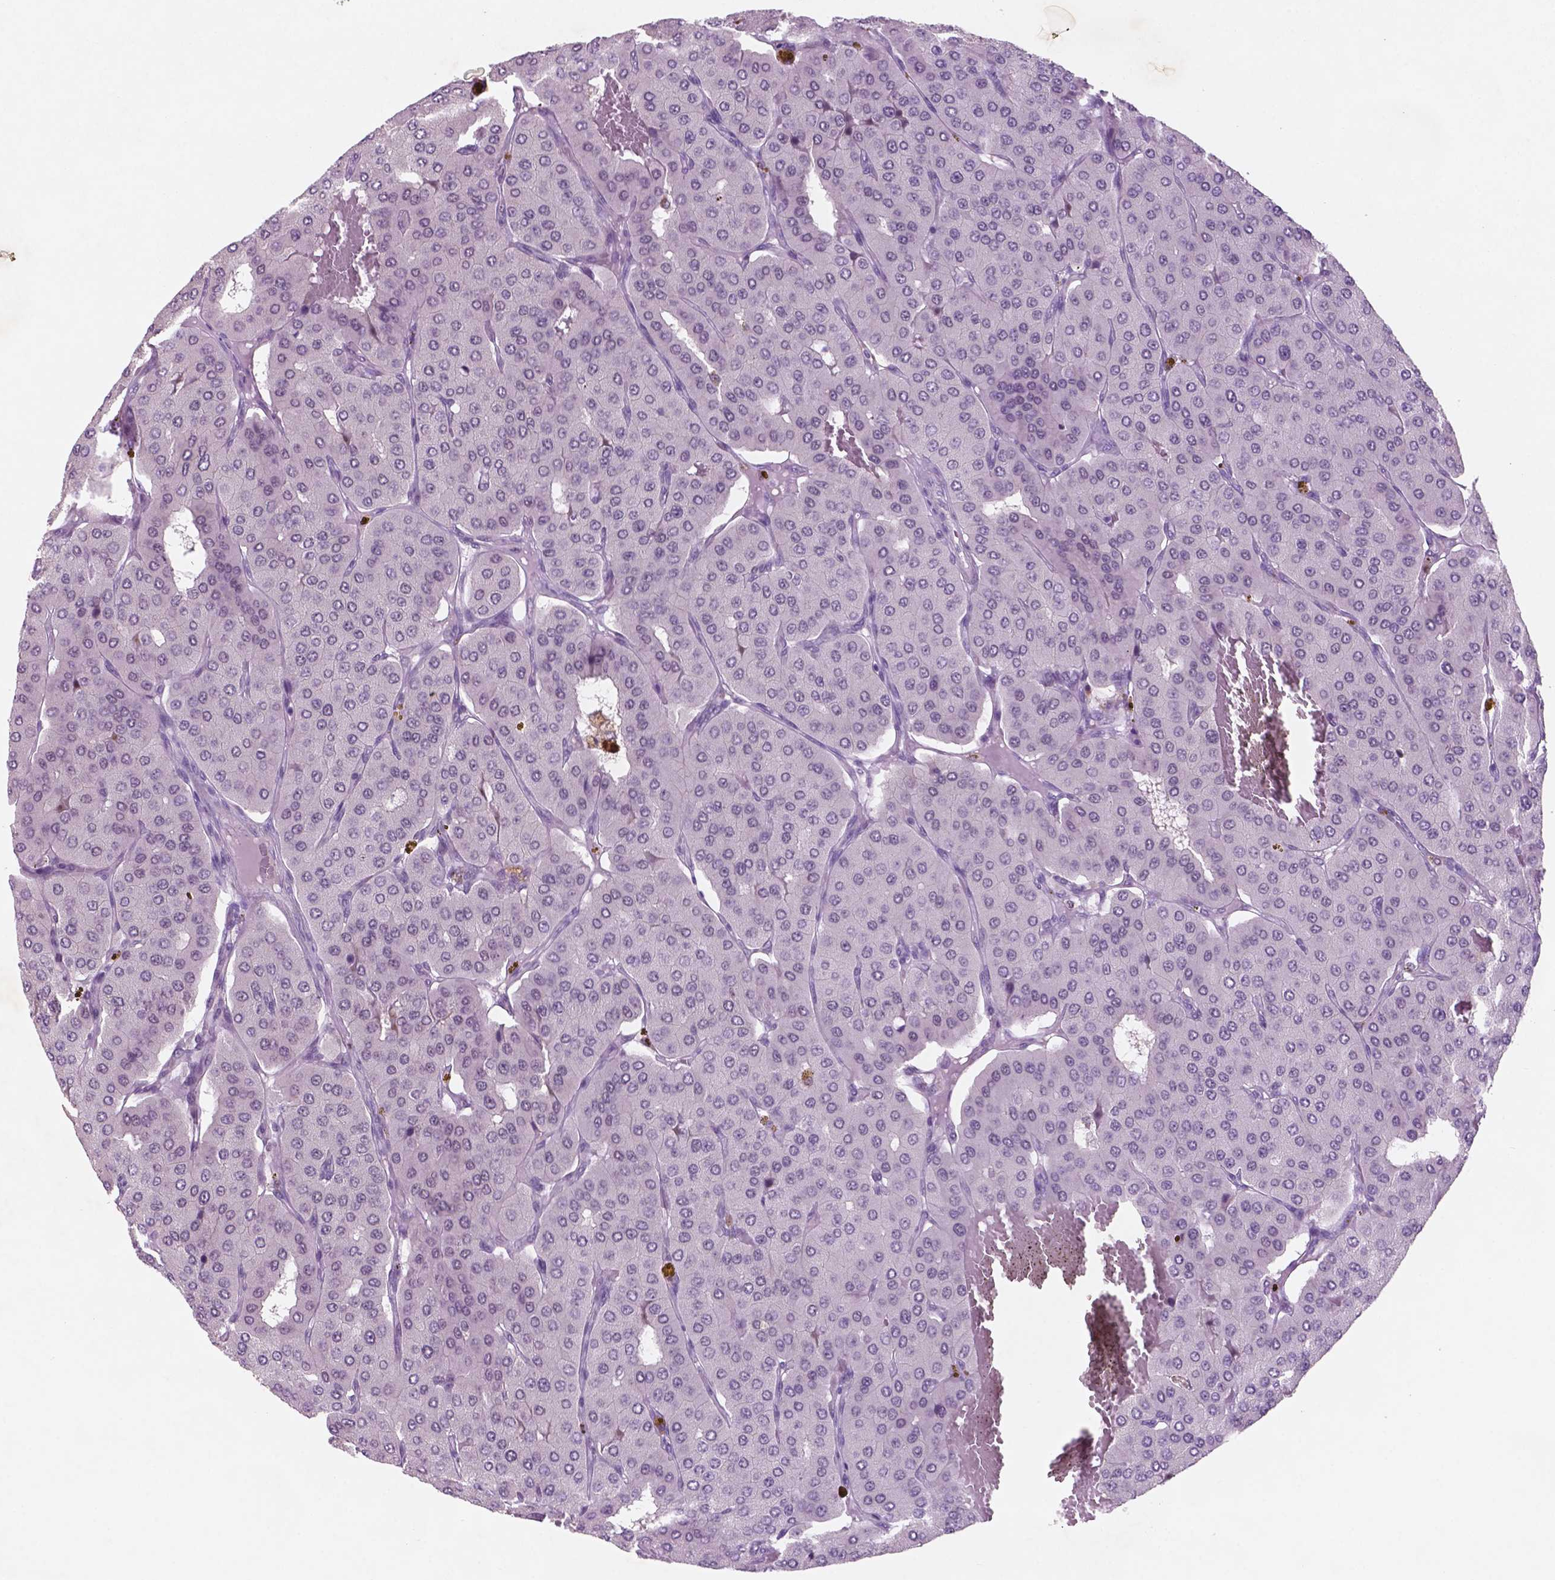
{"staining": {"intensity": "negative", "quantity": "none", "location": "none"}, "tissue": "parathyroid gland", "cell_type": "Glandular cells", "image_type": "normal", "snomed": [{"axis": "morphology", "description": "Normal tissue, NOS"}, {"axis": "morphology", "description": "Adenoma, NOS"}, {"axis": "topography", "description": "Parathyroid gland"}], "caption": "Immunohistochemistry (IHC) histopathology image of normal parathyroid gland: human parathyroid gland stained with DAB shows no significant protein staining in glandular cells. Brightfield microscopy of immunohistochemistry (IHC) stained with DAB (brown) and hematoxylin (blue), captured at high magnification.", "gene": "CTR9", "patient": {"sex": "female", "age": 86}}